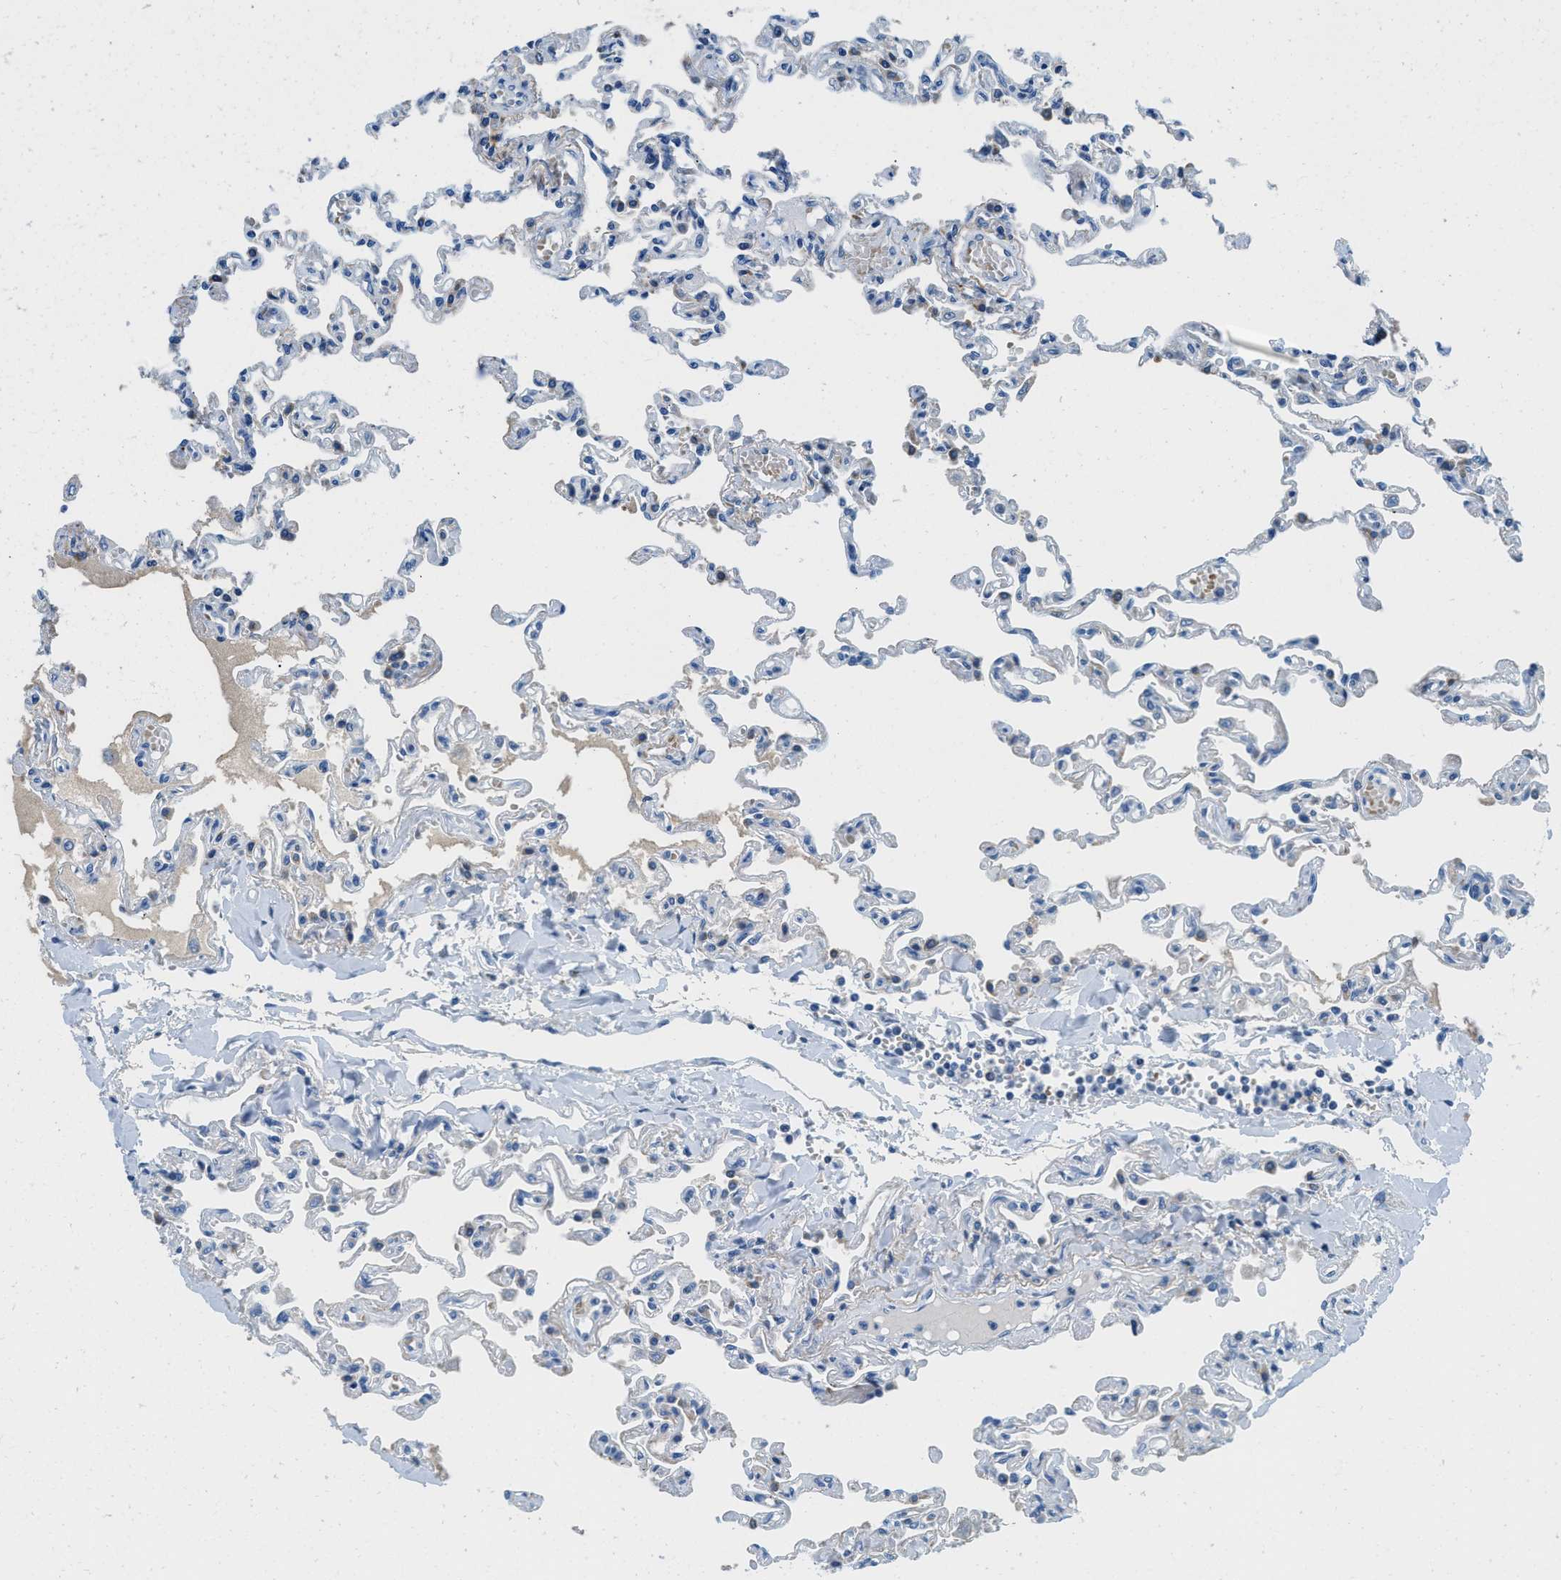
{"staining": {"intensity": "weak", "quantity": "<25%", "location": "cytoplasmic/membranous"}, "tissue": "lung", "cell_type": "Alveolar cells", "image_type": "normal", "snomed": [{"axis": "morphology", "description": "Normal tissue, NOS"}, {"axis": "topography", "description": "Lung"}], "caption": "The image reveals no staining of alveolar cells in normal lung.", "gene": "TSPAN3", "patient": {"sex": "male", "age": 21}}